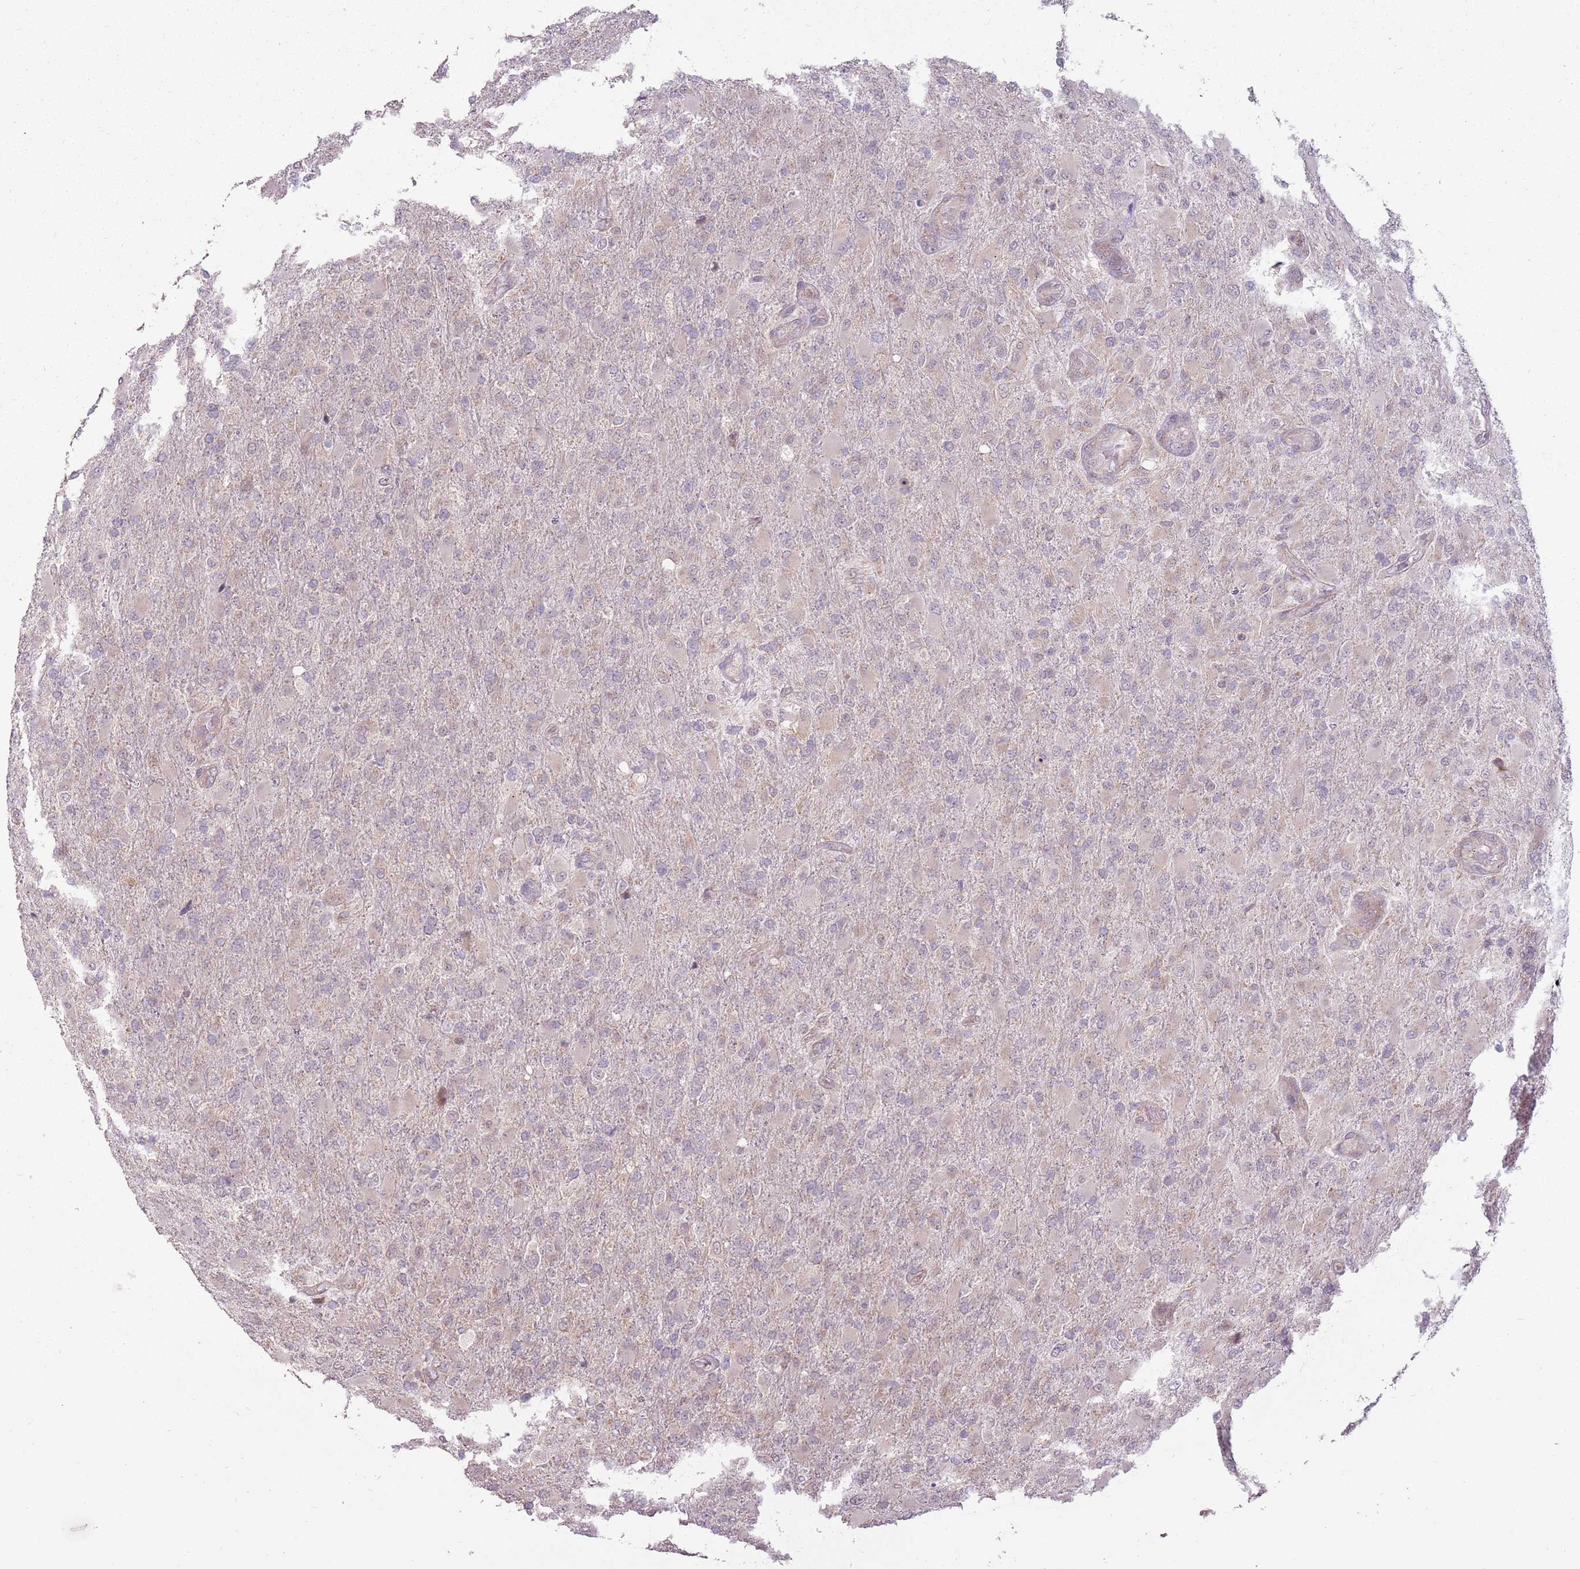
{"staining": {"intensity": "weak", "quantity": "25%-75%", "location": "cytoplasmic/membranous"}, "tissue": "glioma", "cell_type": "Tumor cells", "image_type": "cancer", "snomed": [{"axis": "morphology", "description": "Glioma, malignant, Low grade"}, {"axis": "topography", "description": "Brain"}], "caption": "Human malignant glioma (low-grade) stained for a protein (brown) demonstrates weak cytoplasmic/membranous positive positivity in about 25%-75% of tumor cells.", "gene": "SPATA31D1", "patient": {"sex": "male", "age": 65}}